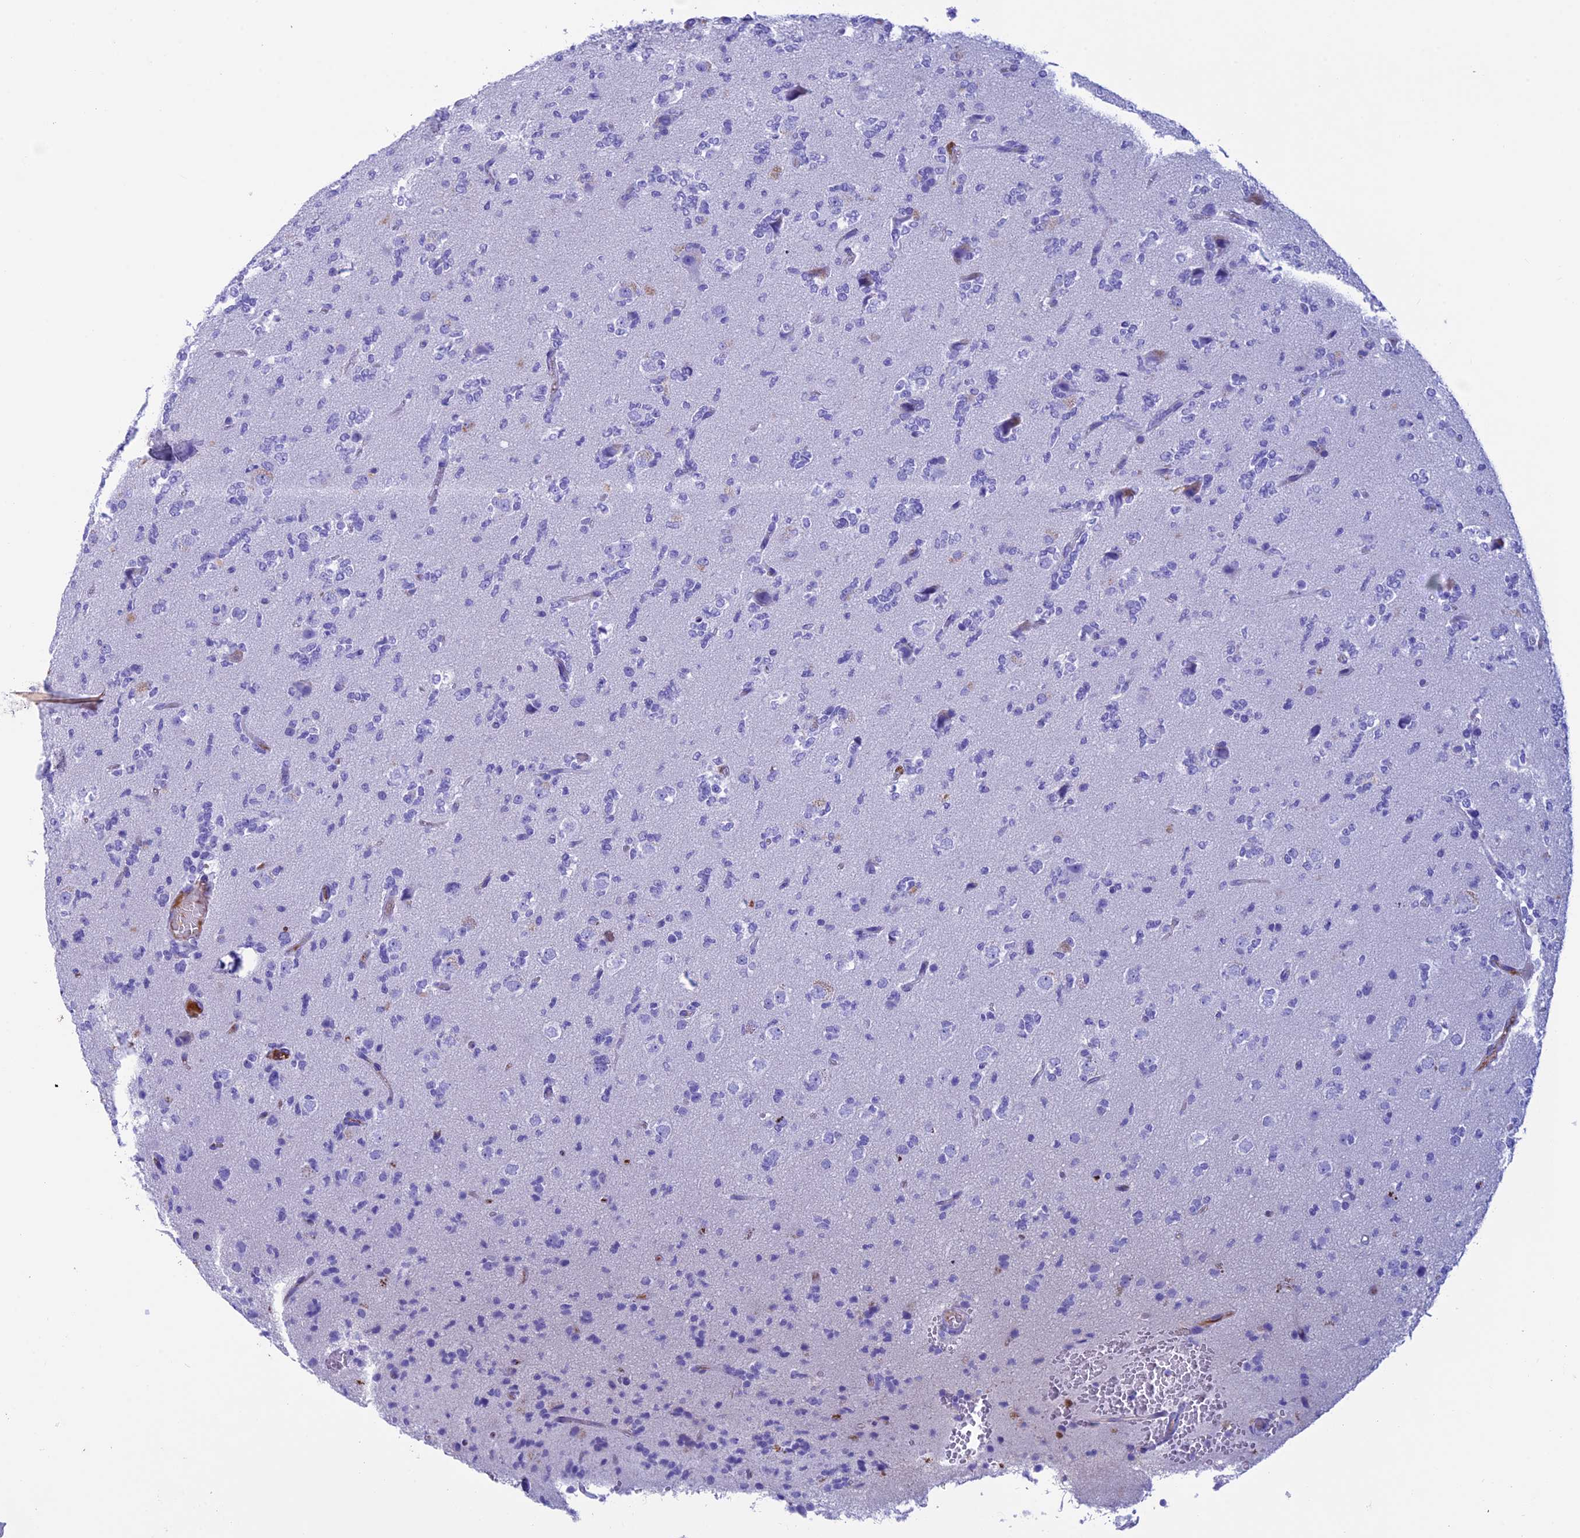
{"staining": {"intensity": "negative", "quantity": "none", "location": "none"}, "tissue": "glioma", "cell_type": "Tumor cells", "image_type": "cancer", "snomed": [{"axis": "morphology", "description": "Glioma, malignant, High grade"}, {"axis": "topography", "description": "Brain"}], "caption": "This image is of malignant glioma (high-grade) stained with immunohistochemistry to label a protein in brown with the nuclei are counter-stained blue. There is no expression in tumor cells. (Immunohistochemistry (ihc), brightfield microscopy, high magnification).", "gene": "IGSF6", "patient": {"sex": "female", "age": 62}}